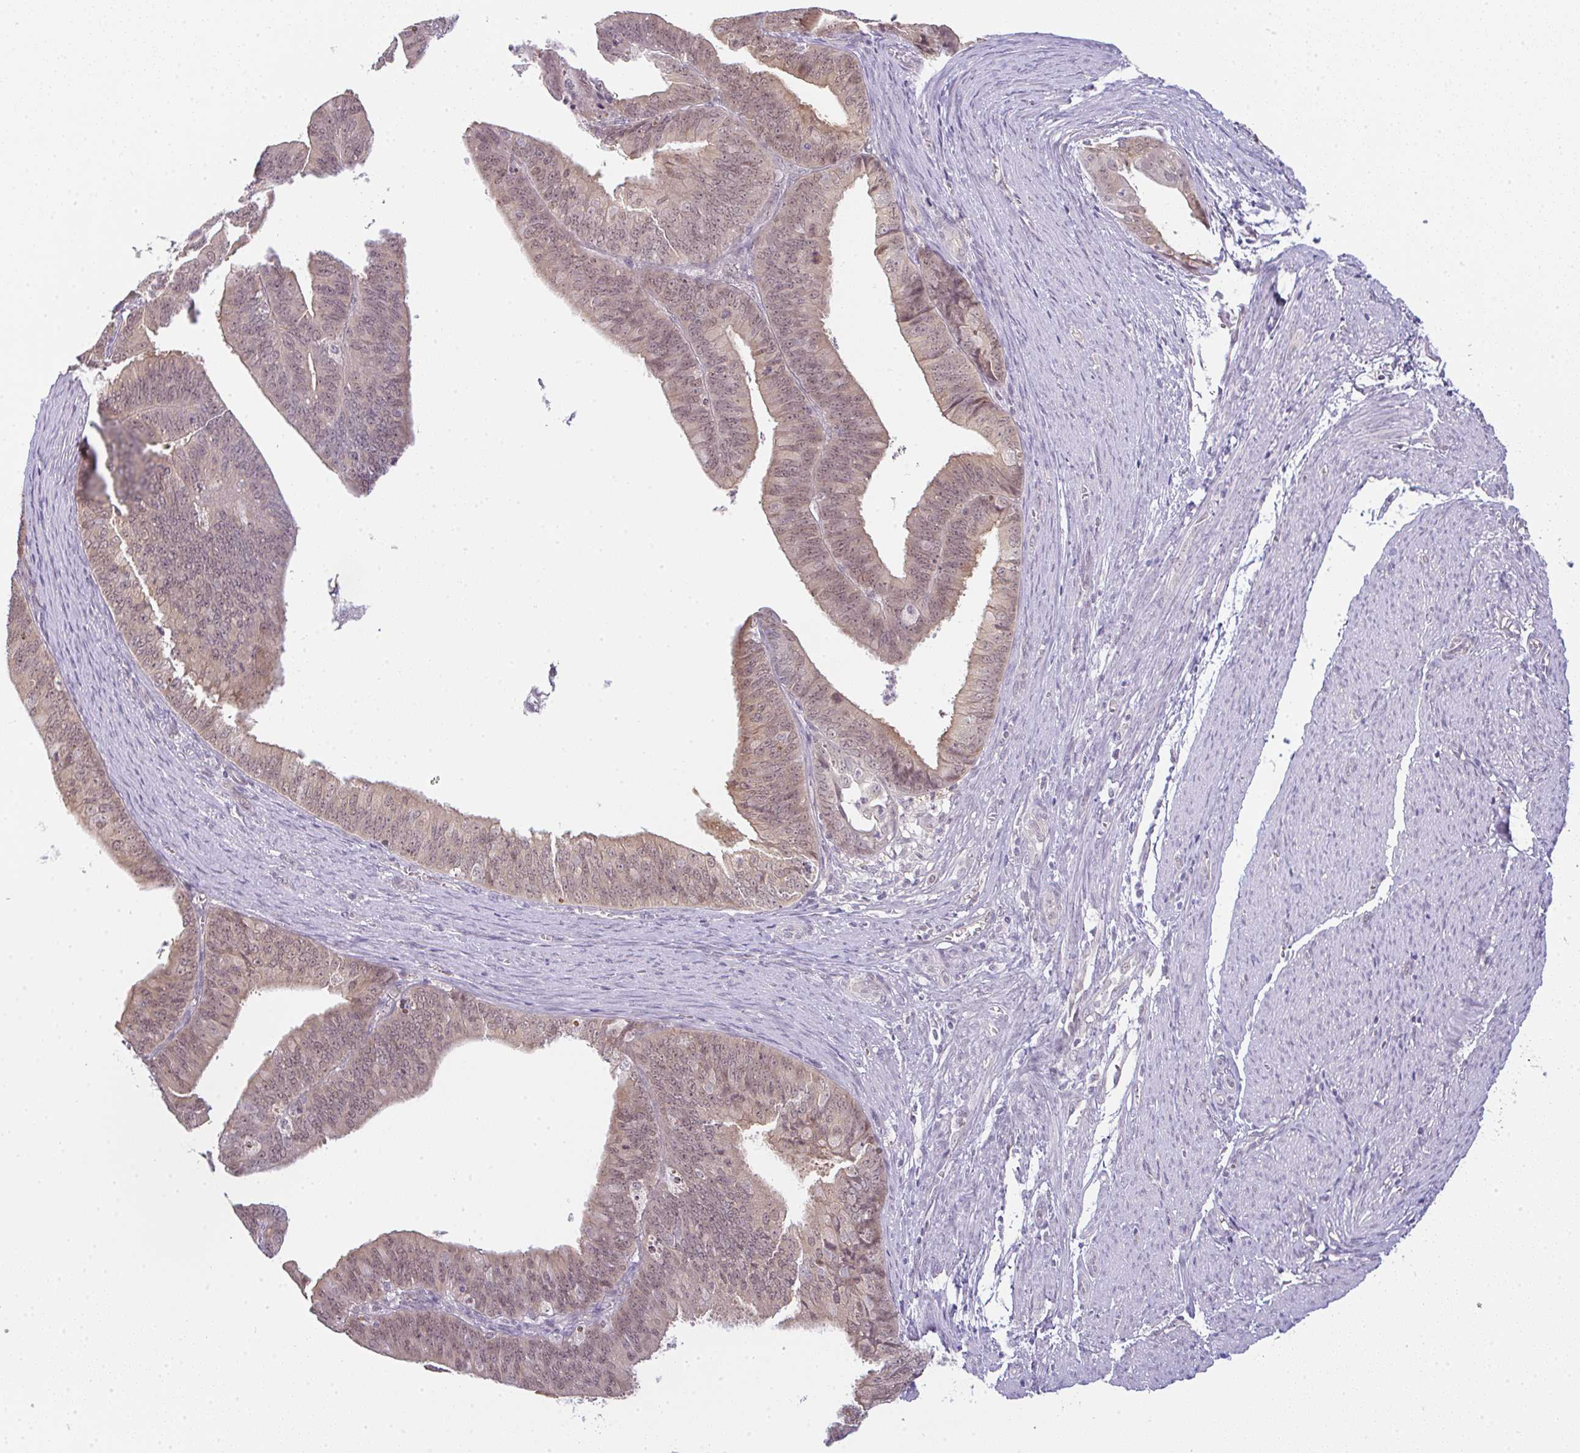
{"staining": {"intensity": "weak", "quantity": "25%-75%", "location": "nuclear"}, "tissue": "endometrial cancer", "cell_type": "Tumor cells", "image_type": "cancer", "snomed": [{"axis": "morphology", "description": "Adenocarcinoma, NOS"}, {"axis": "topography", "description": "Endometrium"}], "caption": "Protein analysis of endometrial cancer (adenocarcinoma) tissue exhibits weak nuclear positivity in about 25%-75% of tumor cells.", "gene": "CSE1L", "patient": {"sex": "female", "age": 73}}